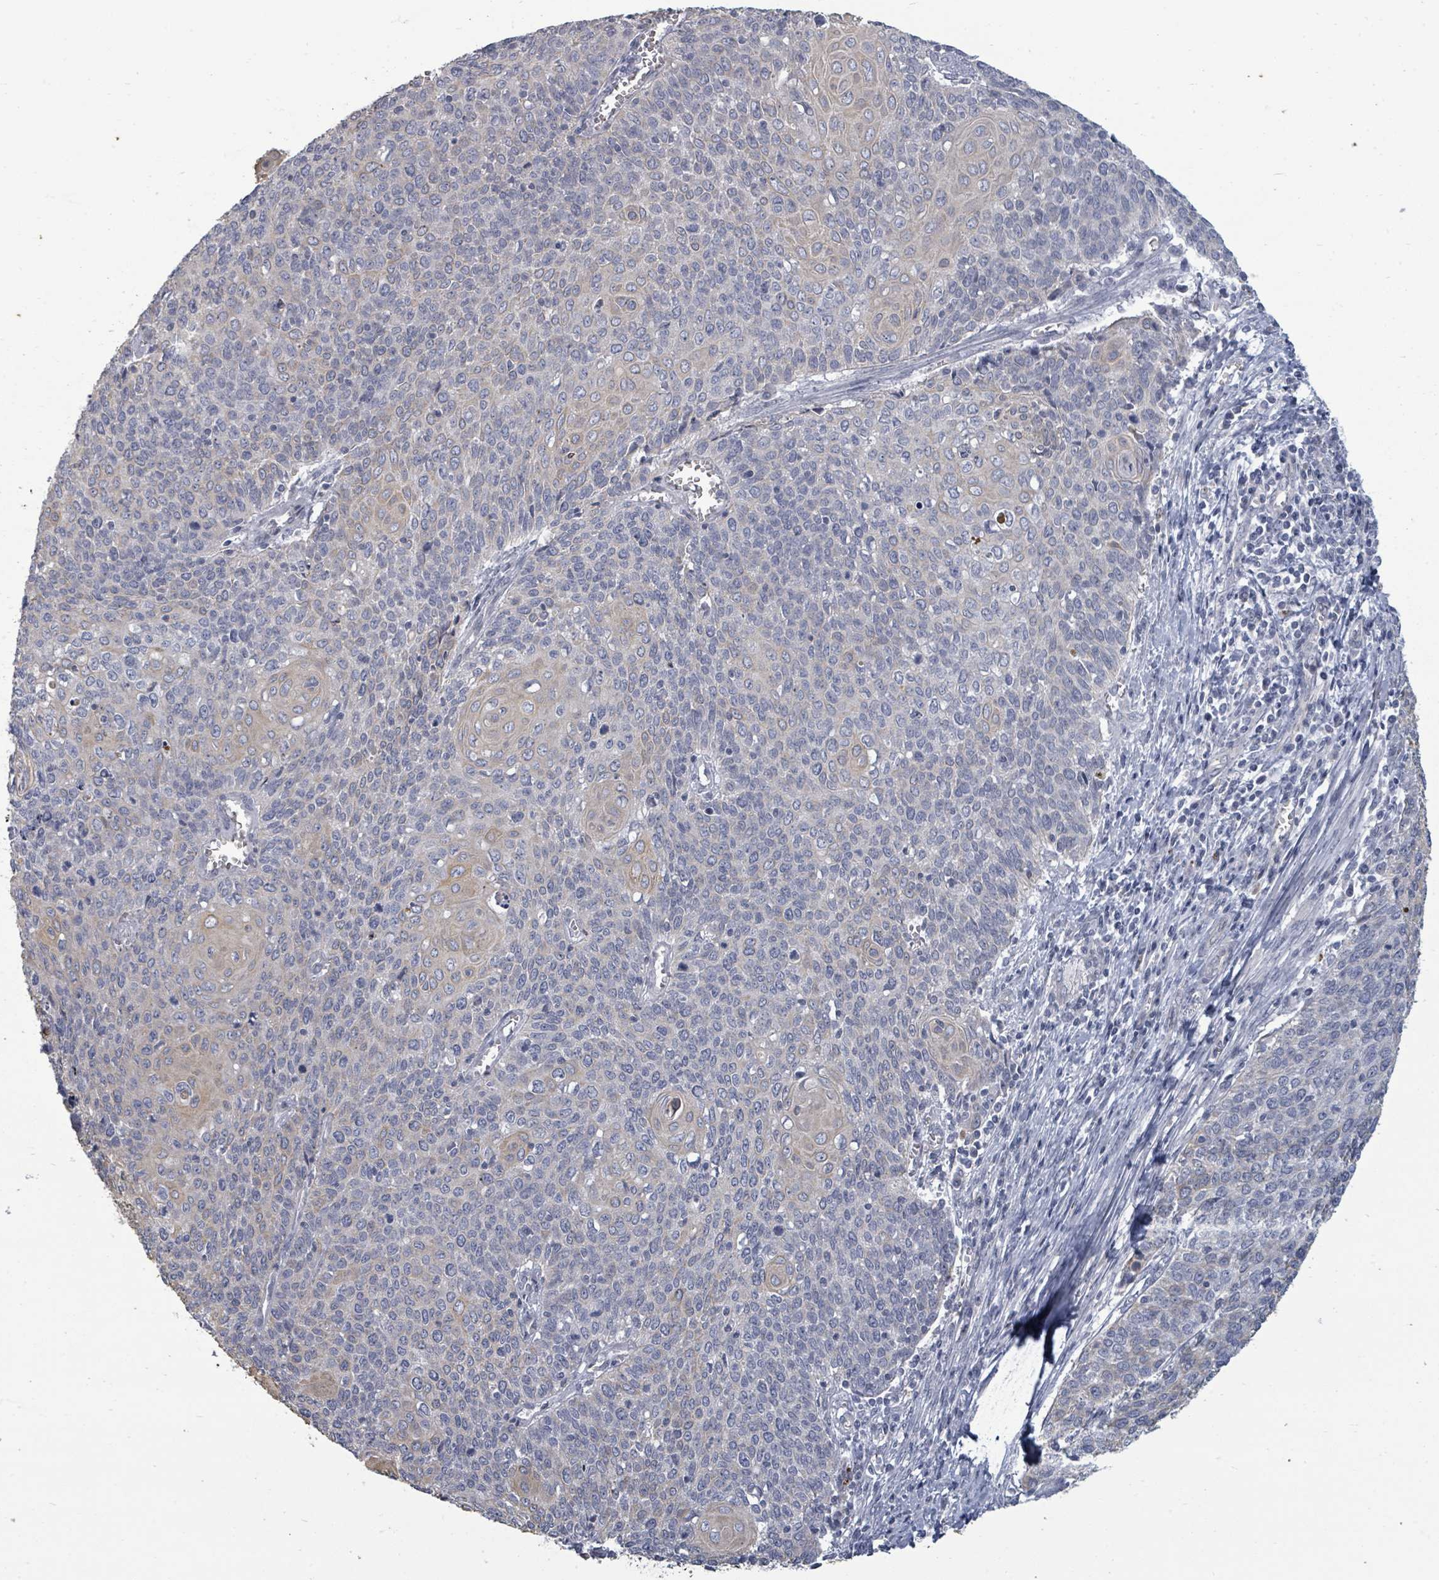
{"staining": {"intensity": "weak", "quantity": "<25%", "location": "cytoplasmic/membranous"}, "tissue": "cervical cancer", "cell_type": "Tumor cells", "image_type": "cancer", "snomed": [{"axis": "morphology", "description": "Squamous cell carcinoma, NOS"}, {"axis": "topography", "description": "Cervix"}], "caption": "Immunohistochemistry (IHC) image of cervical cancer (squamous cell carcinoma) stained for a protein (brown), which exhibits no staining in tumor cells. Nuclei are stained in blue.", "gene": "ASB12", "patient": {"sex": "female", "age": 39}}